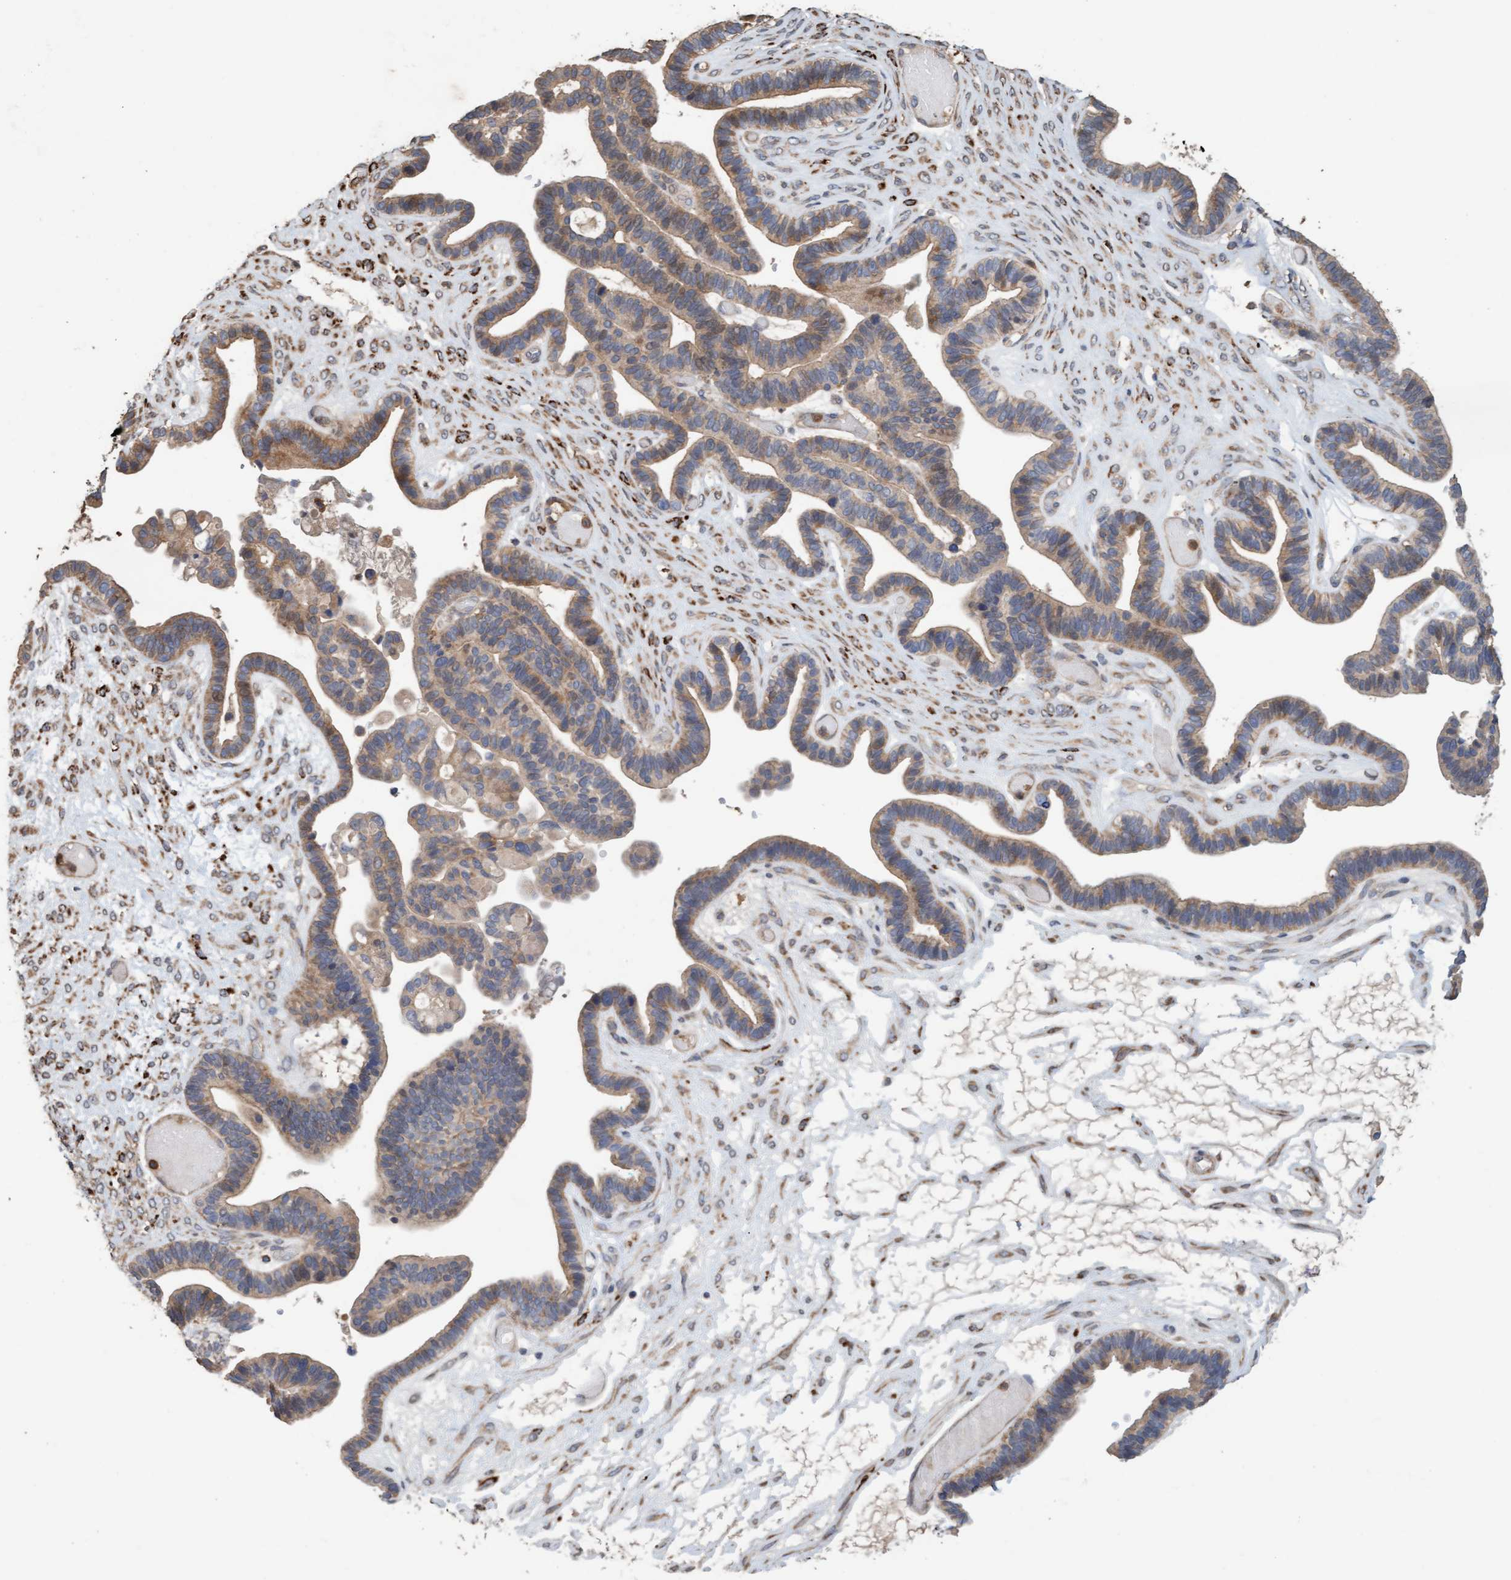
{"staining": {"intensity": "weak", "quantity": ">75%", "location": "cytoplasmic/membranous"}, "tissue": "ovarian cancer", "cell_type": "Tumor cells", "image_type": "cancer", "snomed": [{"axis": "morphology", "description": "Cystadenocarcinoma, serous, NOS"}, {"axis": "topography", "description": "Ovary"}], "caption": "Ovarian serous cystadenocarcinoma tissue demonstrates weak cytoplasmic/membranous expression in about >75% of tumor cells (Stains: DAB (3,3'-diaminobenzidine) in brown, nuclei in blue, Microscopy: brightfield microscopy at high magnification).", "gene": "LONRF1", "patient": {"sex": "female", "age": 56}}